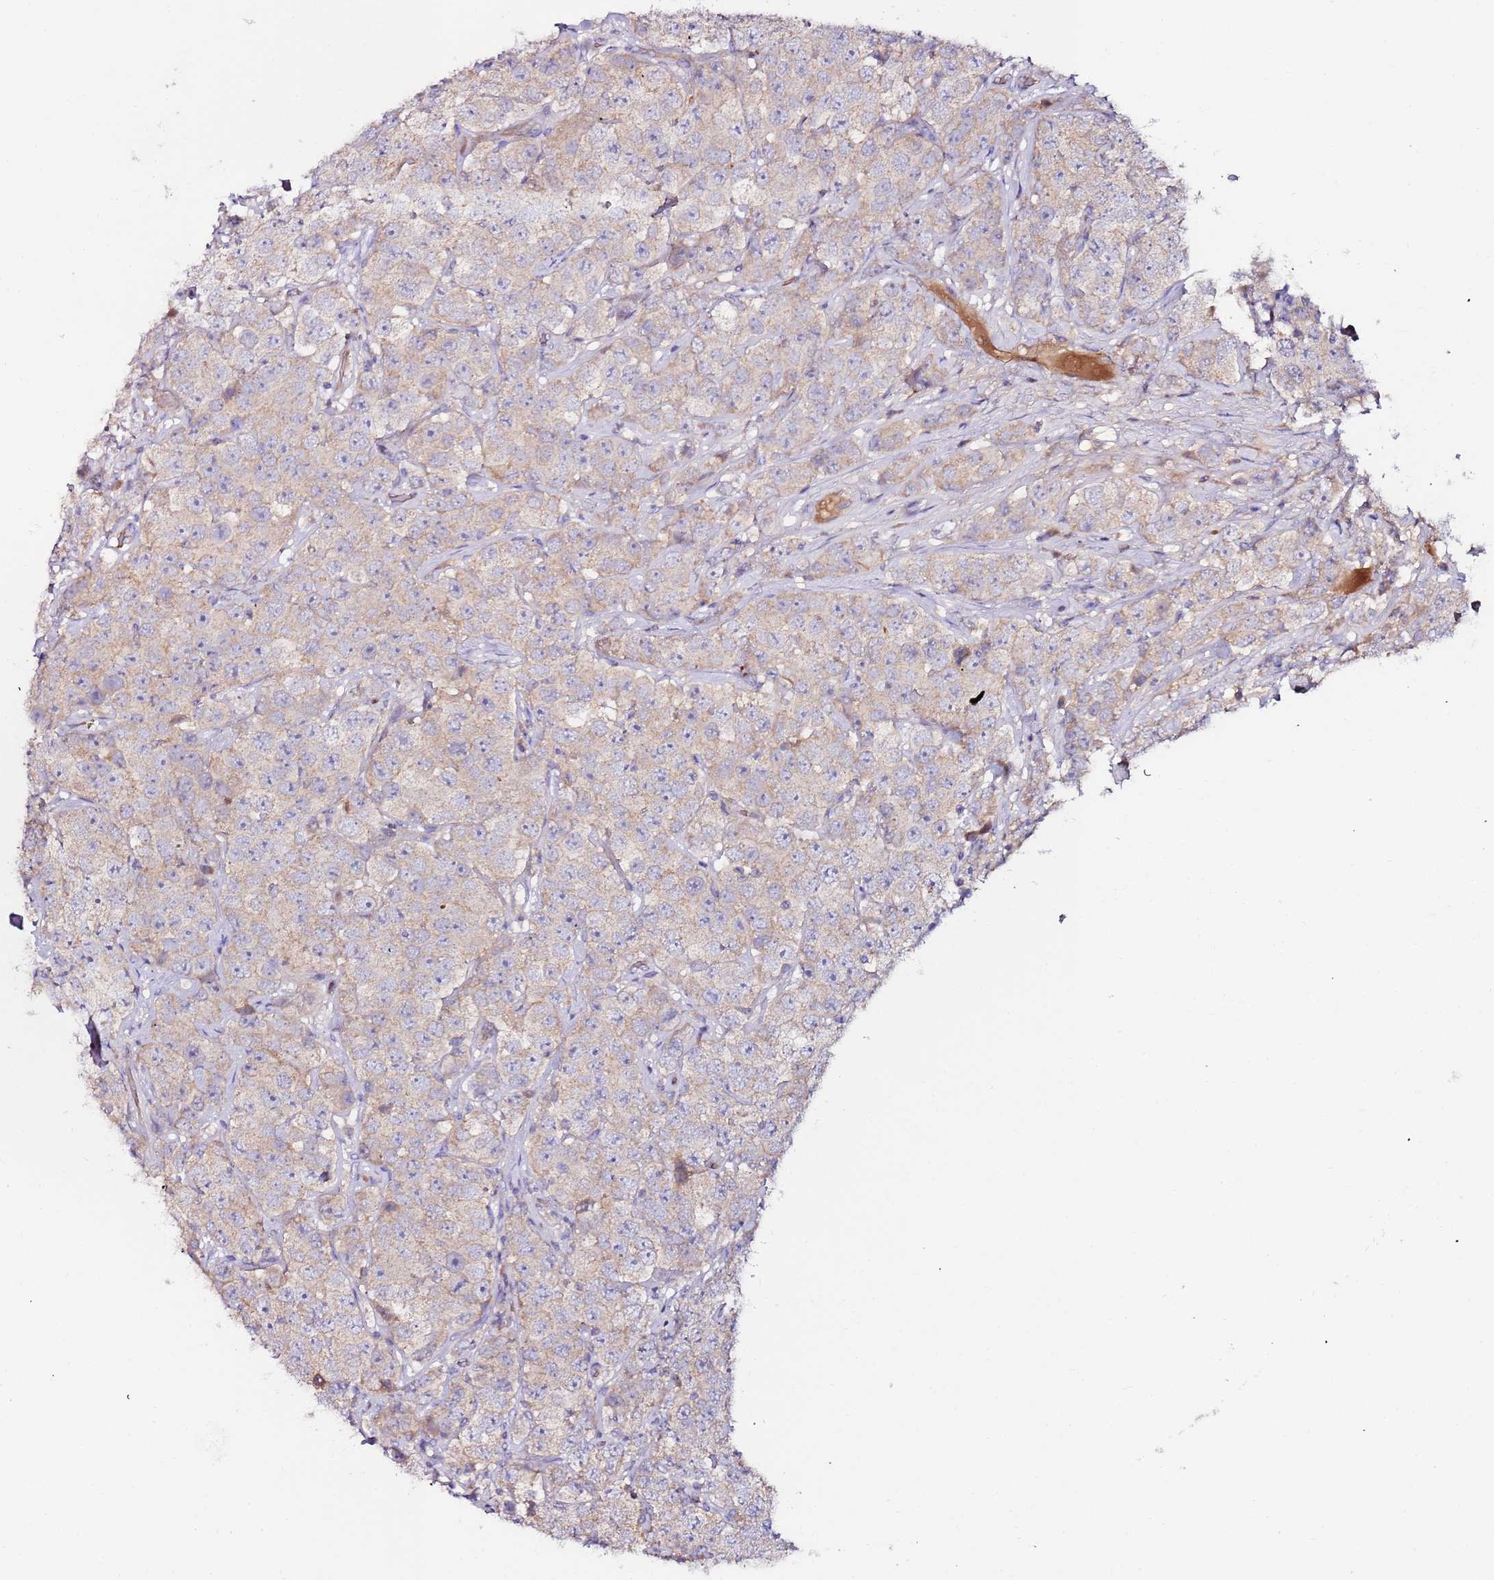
{"staining": {"intensity": "weak", "quantity": "25%-75%", "location": "cytoplasmic/membranous"}, "tissue": "testis cancer", "cell_type": "Tumor cells", "image_type": "cancer", "snomed": [{"axis": "morphology", "description": "Seminoma, NOS"}, {"axis": "topography", "description": "Testis"}], "caption": "A photomicrograph of seminoma (testis) stained for a protein exhibits weak cytoplasmic/membranous brown staining in tumor cells.", "gene": "FLVCR1", "patient": {"sex": "male", "age": 28}}